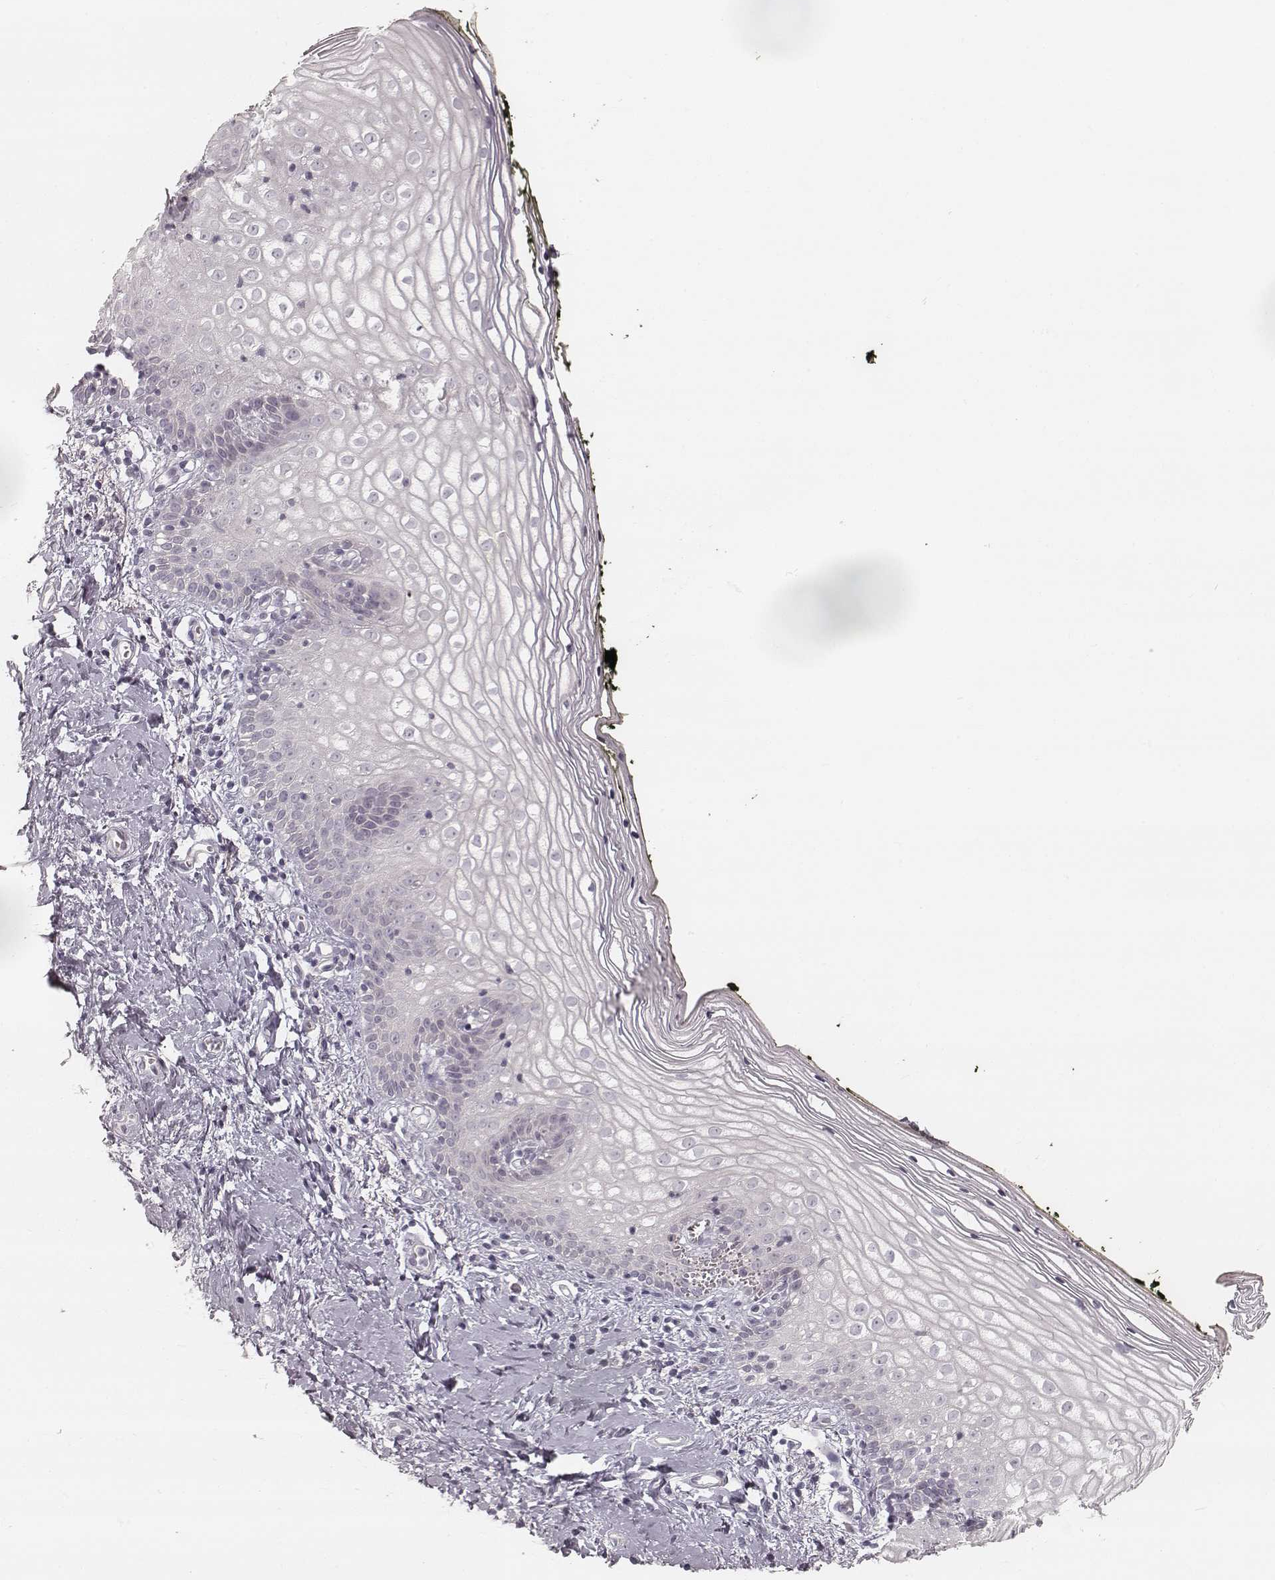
{"staining": {"intensity": "negative", "quantity": "none", "location": "none"}, "tissue": "vagina", "cell_type": "Squamous epithelial cells", "image_type": "normal", "snomed": [{"axis": "morphology", "description": "Normal tissue, NOS"}, {"axis": "topography", "description": "Vagina"}], "caption": "Immunohistochemistry (IHC) of unremarkable human vagina reveals no expression in squamous epithelial cells.", "gene": "SPATA24", "patient": {"sex": "female", "age": 47}}